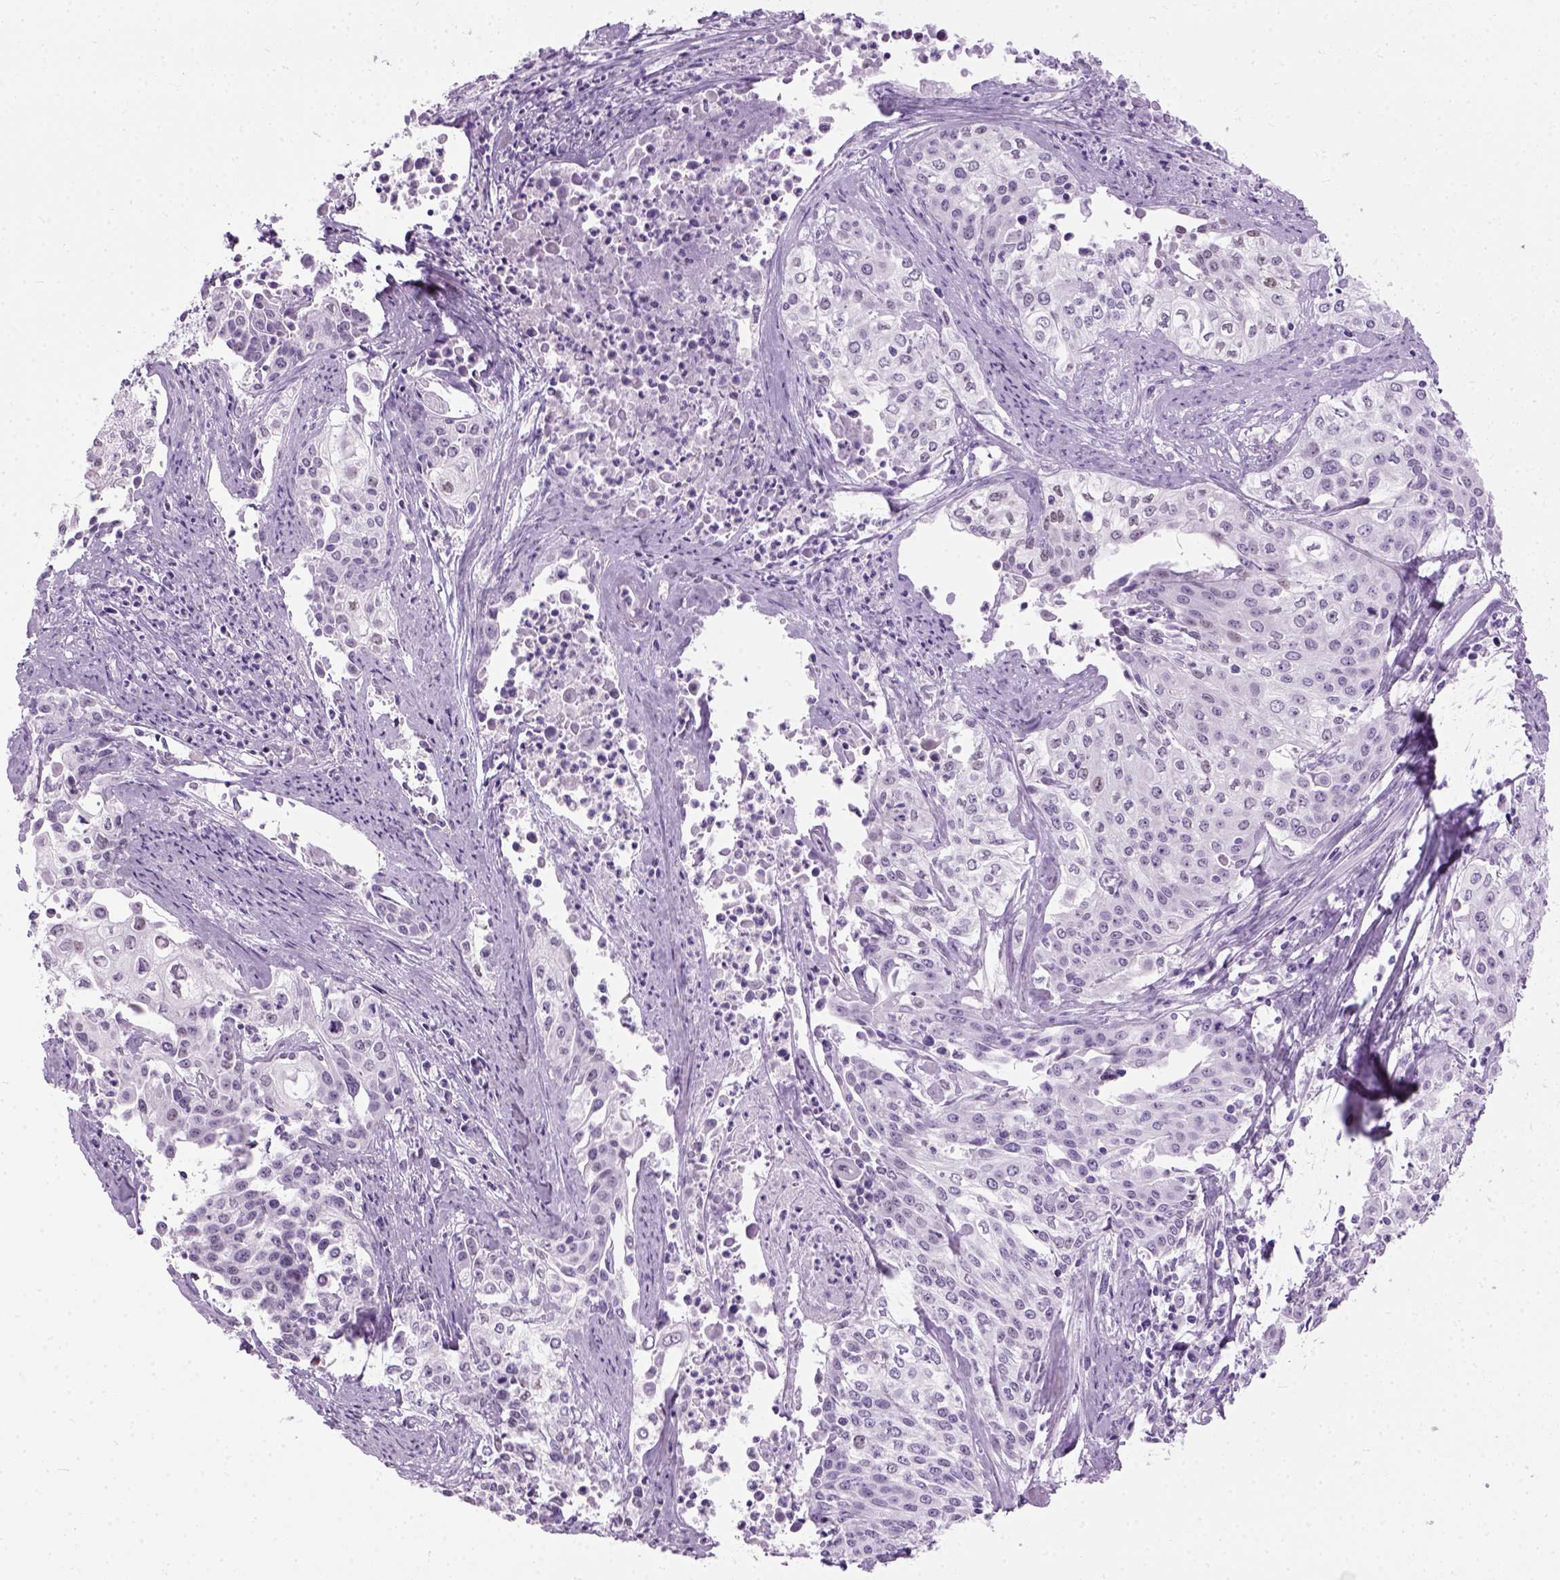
{"staining": {"intensity": "negative", "quantity": "none", "location": "none"}, "tissue": "cervical cancer", "cell_type": "Tumor cells", "image_type": "cancer", "snomed": [{"axis": "morphology", "description": "Squamous cell carcinoma, NOS"}, {"axis": "topography", "description": "Cervix"}], "caption": "The micrograph displays no significant staining in tumor cells of cervical cancer.", "gene": "AXDND1", "patient": {"sex": "female", "age": 39}}